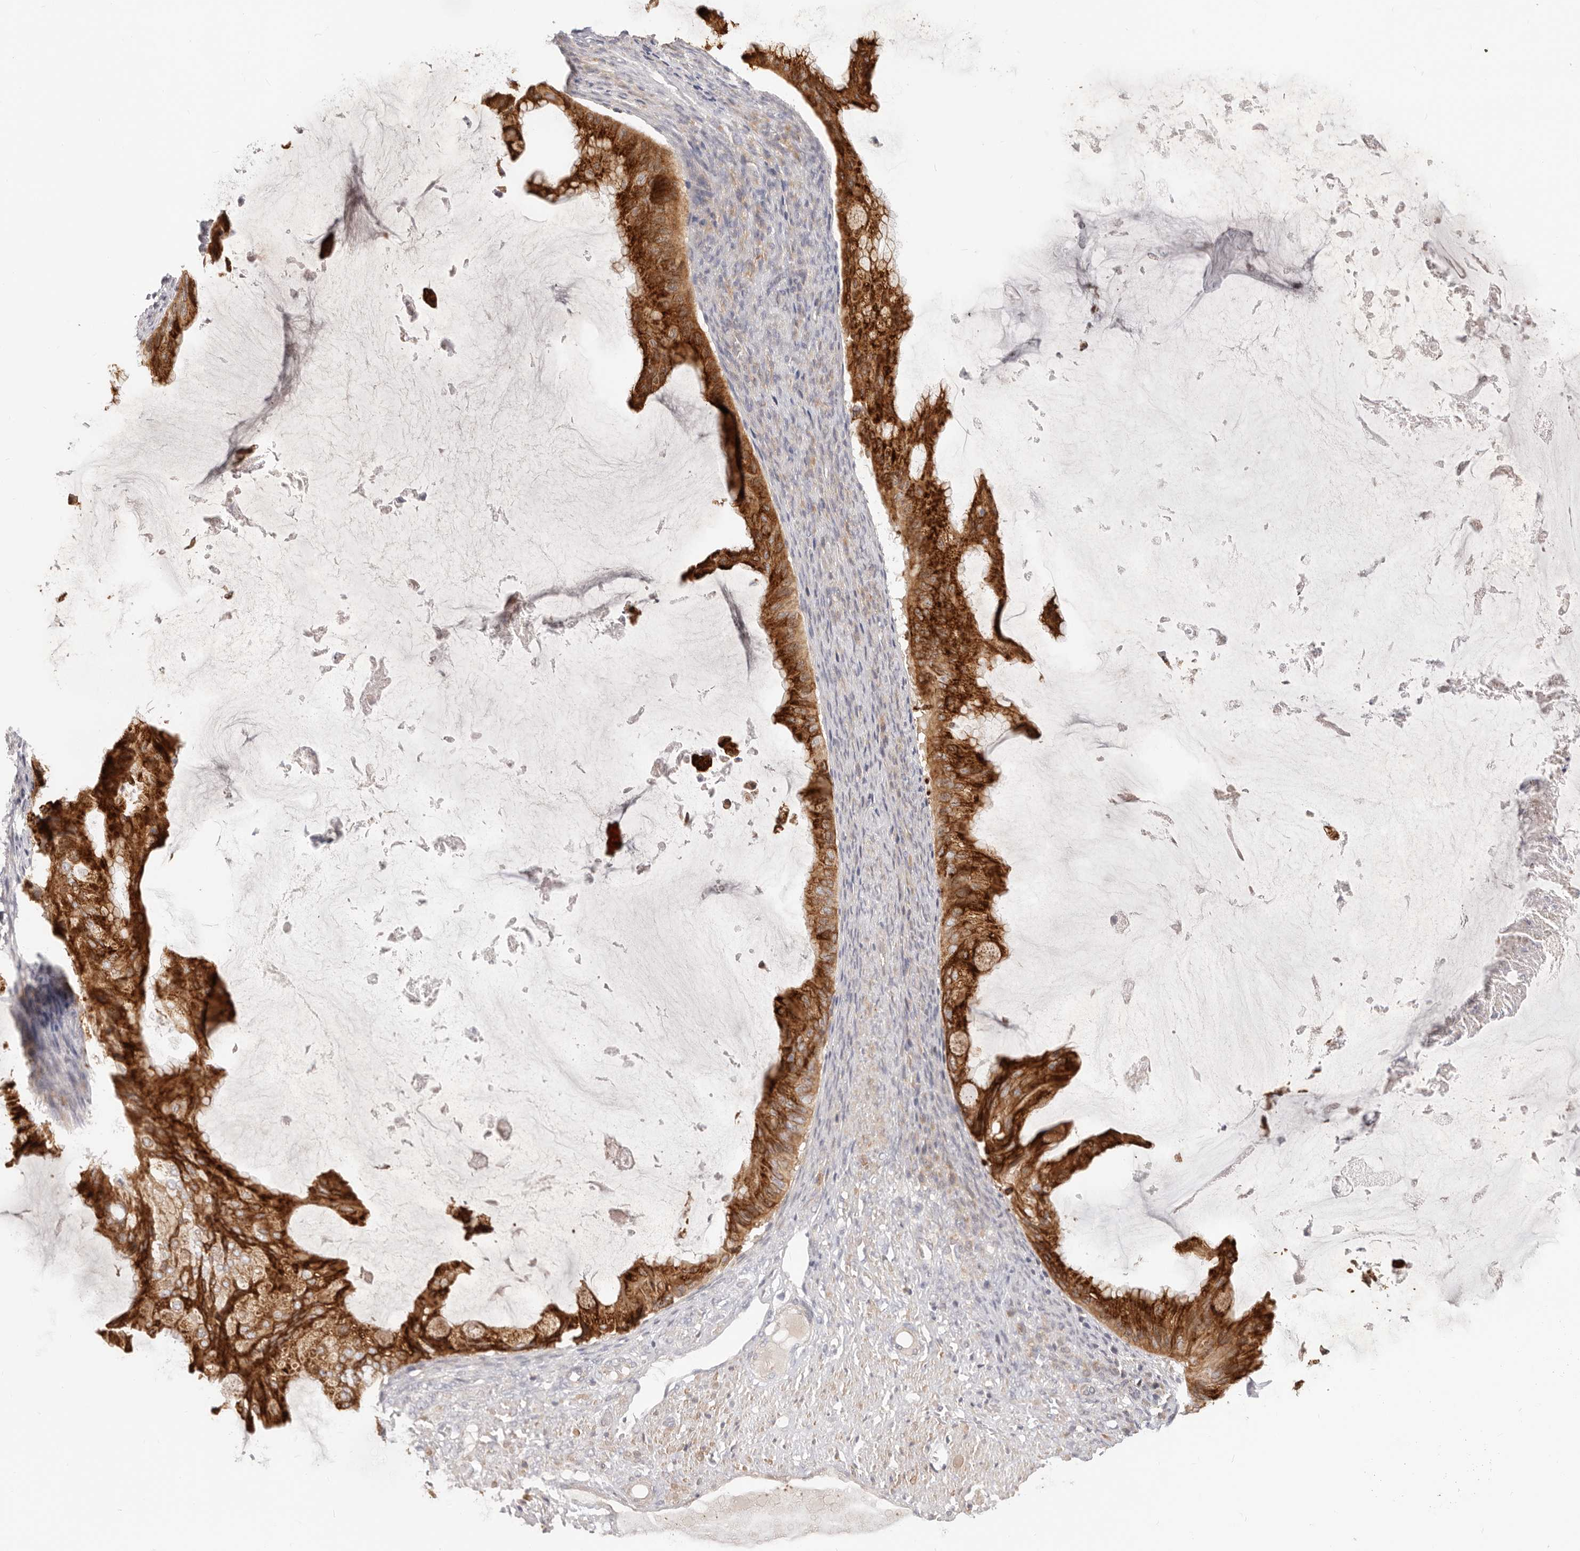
{"staining": {"intensity": "strong", "quantity": ">75%", "location": "cytoplasmic/membranous"}, "tissue": "ovarian cancer", "cell_type": "Tumor cells", "image_type": "cancer", "snomed": [{"axis": "morphology", "description": "Cystadenocarcinoma, mucinous, NOS"}, {"axis": "topography", "description": "Ovary"}], "caption": "Ovarian cancer (mucinous cystadenocarcinoma) tissue displays strong cytoplasmic/membranous positivity in approximately >75% of tumor cells, visualized by immunohistochemistry.", "gene": "TFB2M", "patient": {"sex": "female", "age": 61}}